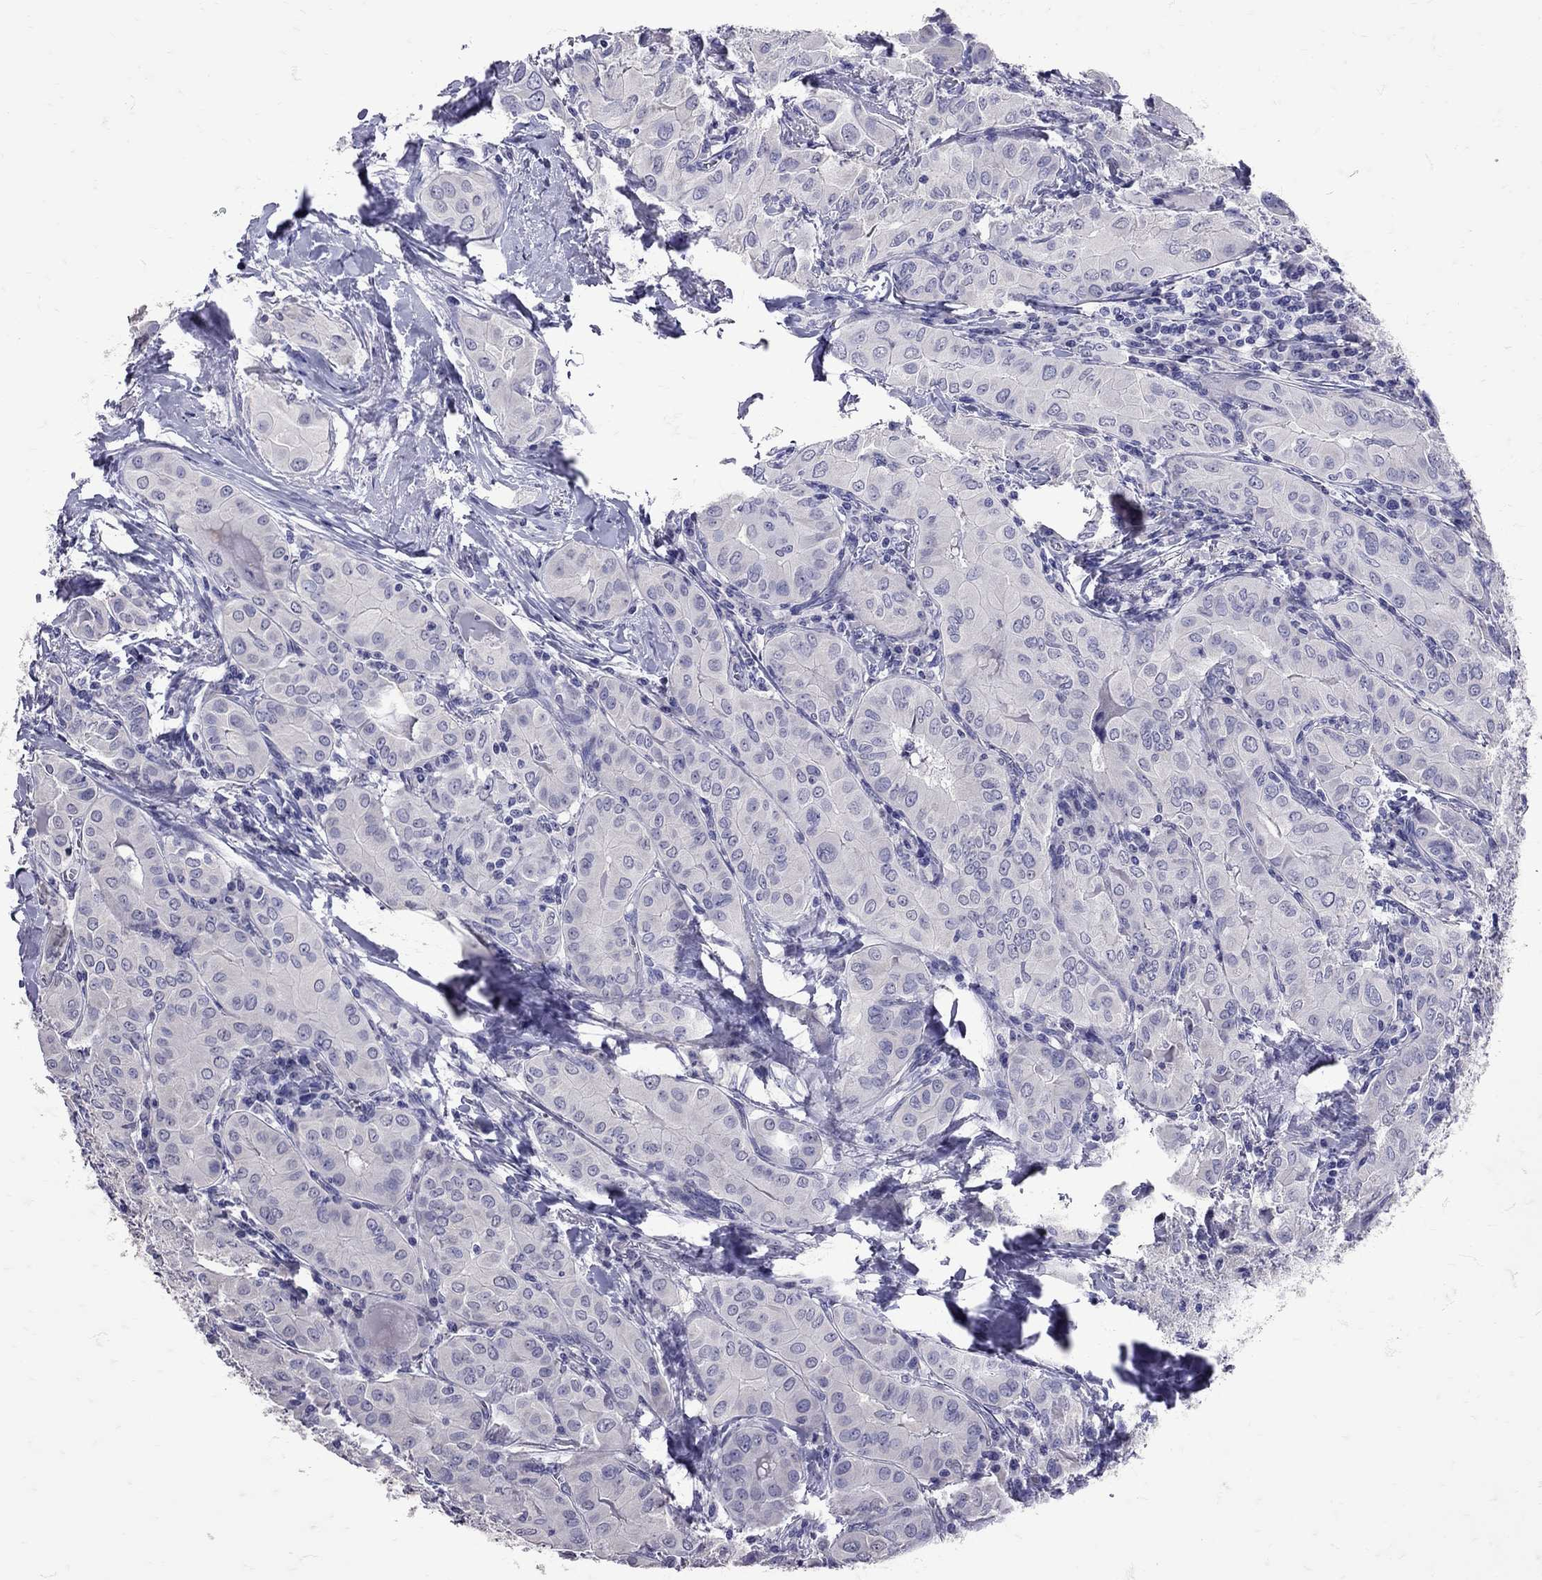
{"staining": {"intensity": "negative", "quantity": "none", "location": "none"}, "tissue": "thyroid cancer", "cell_type": "Tumor cells", "image_type": "cancer", "snomed": [{"axis": "morphology", "description": "Papillary adenocarcinoma, NOS"}, {"axis": "topography", "description": "Thyroid gland"}], "caption": "Thyroid papillary adenocarcinoma was stained to show a protein in brown. There is no significant positivity in tumor cells.", "gene": "SST", "patient": {"sex": "female", "age": 37}}